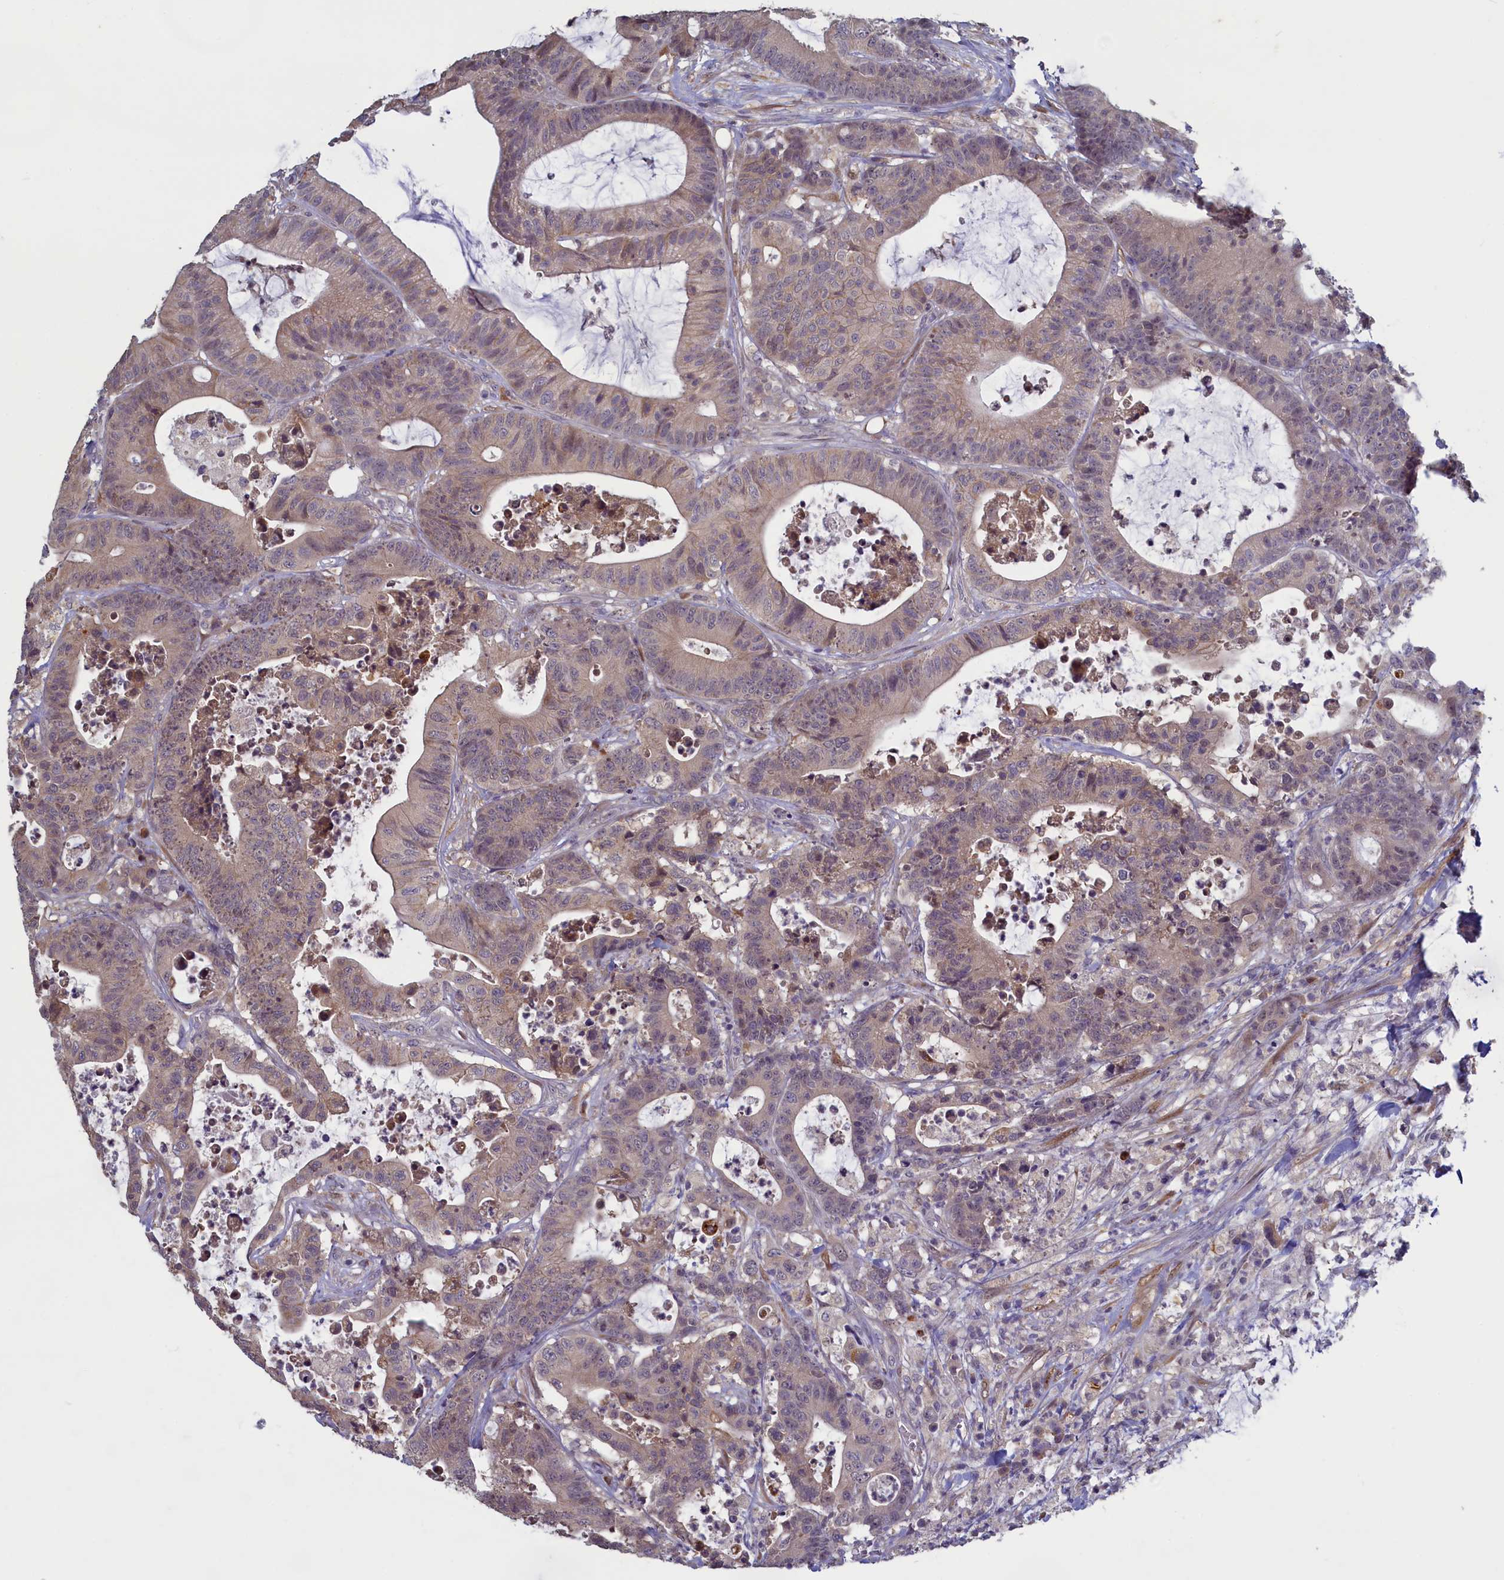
{"staining": {"intensity": "moderate", "quantity": "25%-75%", "location": "cytoplasmic/membranous"}, "tissue": "colorectal cancer", "cell_type": "Tumor cells", "image_type": "cancer", "snomed": [{"axis": "morphology", "description": "Adenocarcinoma, NOS"}, {"axis": "topography", "description": "Colon"}], "caption": "The immunohistochemical stain highlights moderate cytoplasmic/membranous positivity in tumor cells of colorectal adenocarcinoma tissue.", "gene": "UCHL3", "patient": {"sex": "female", "age": 84}}